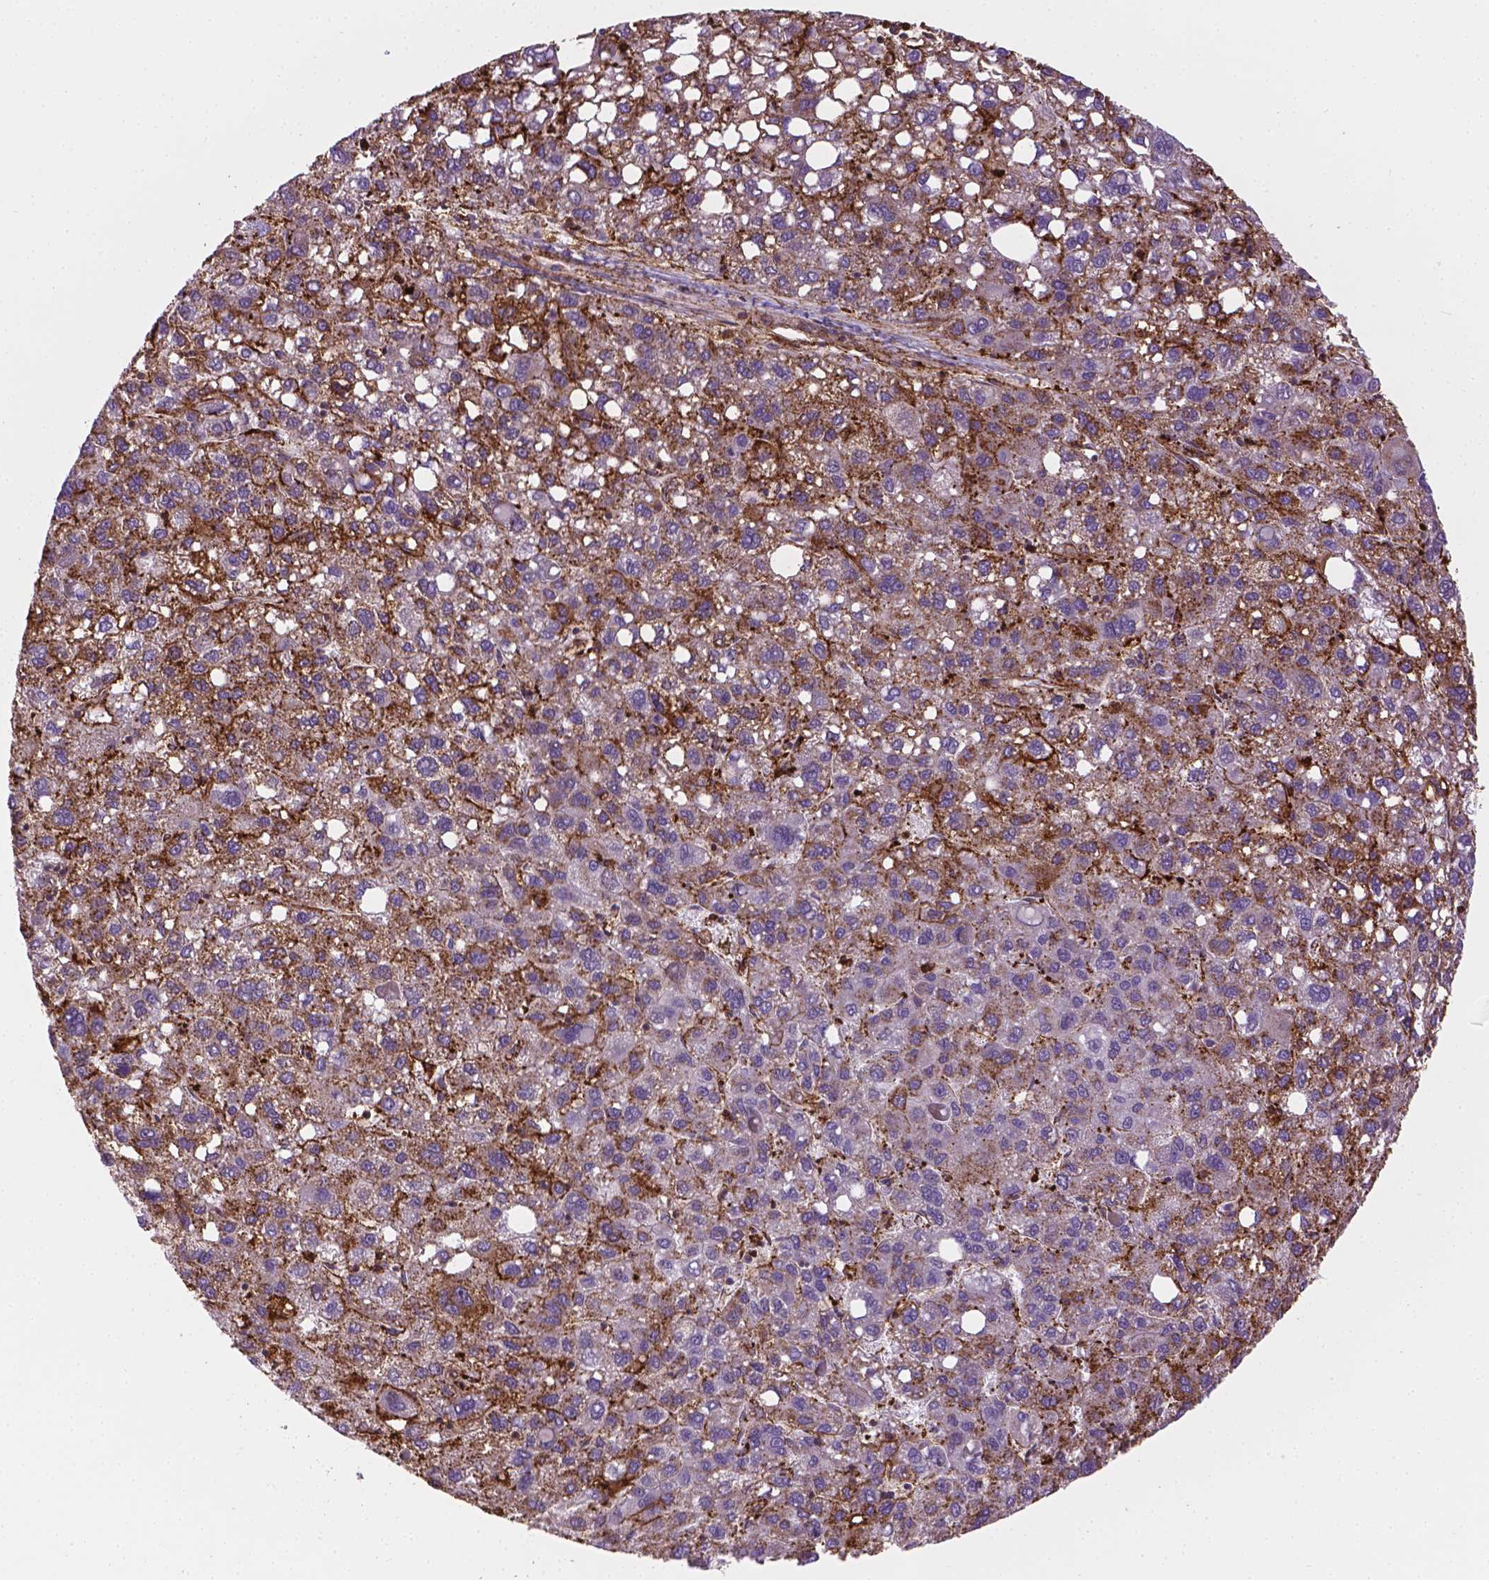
{"staining": {"intensity": "negative", "quantity": "none", "location": "none"}, "tissue": "liver cancer", "cell_type": "Tumor cells", "image_type": "cancer", "snomed": [{"axis": "morphology", "description": "Carcinoma, Hepatocellular, NOS"}, {"axis": "topography", "description": "Liver"}], "caption": "Photomicrograph shows no significant protein positivity in tumor cells of hepatocellular carcinoma (liver).", "gene": "ACAD10", "patient": {"sex": "female", "age": 82}}